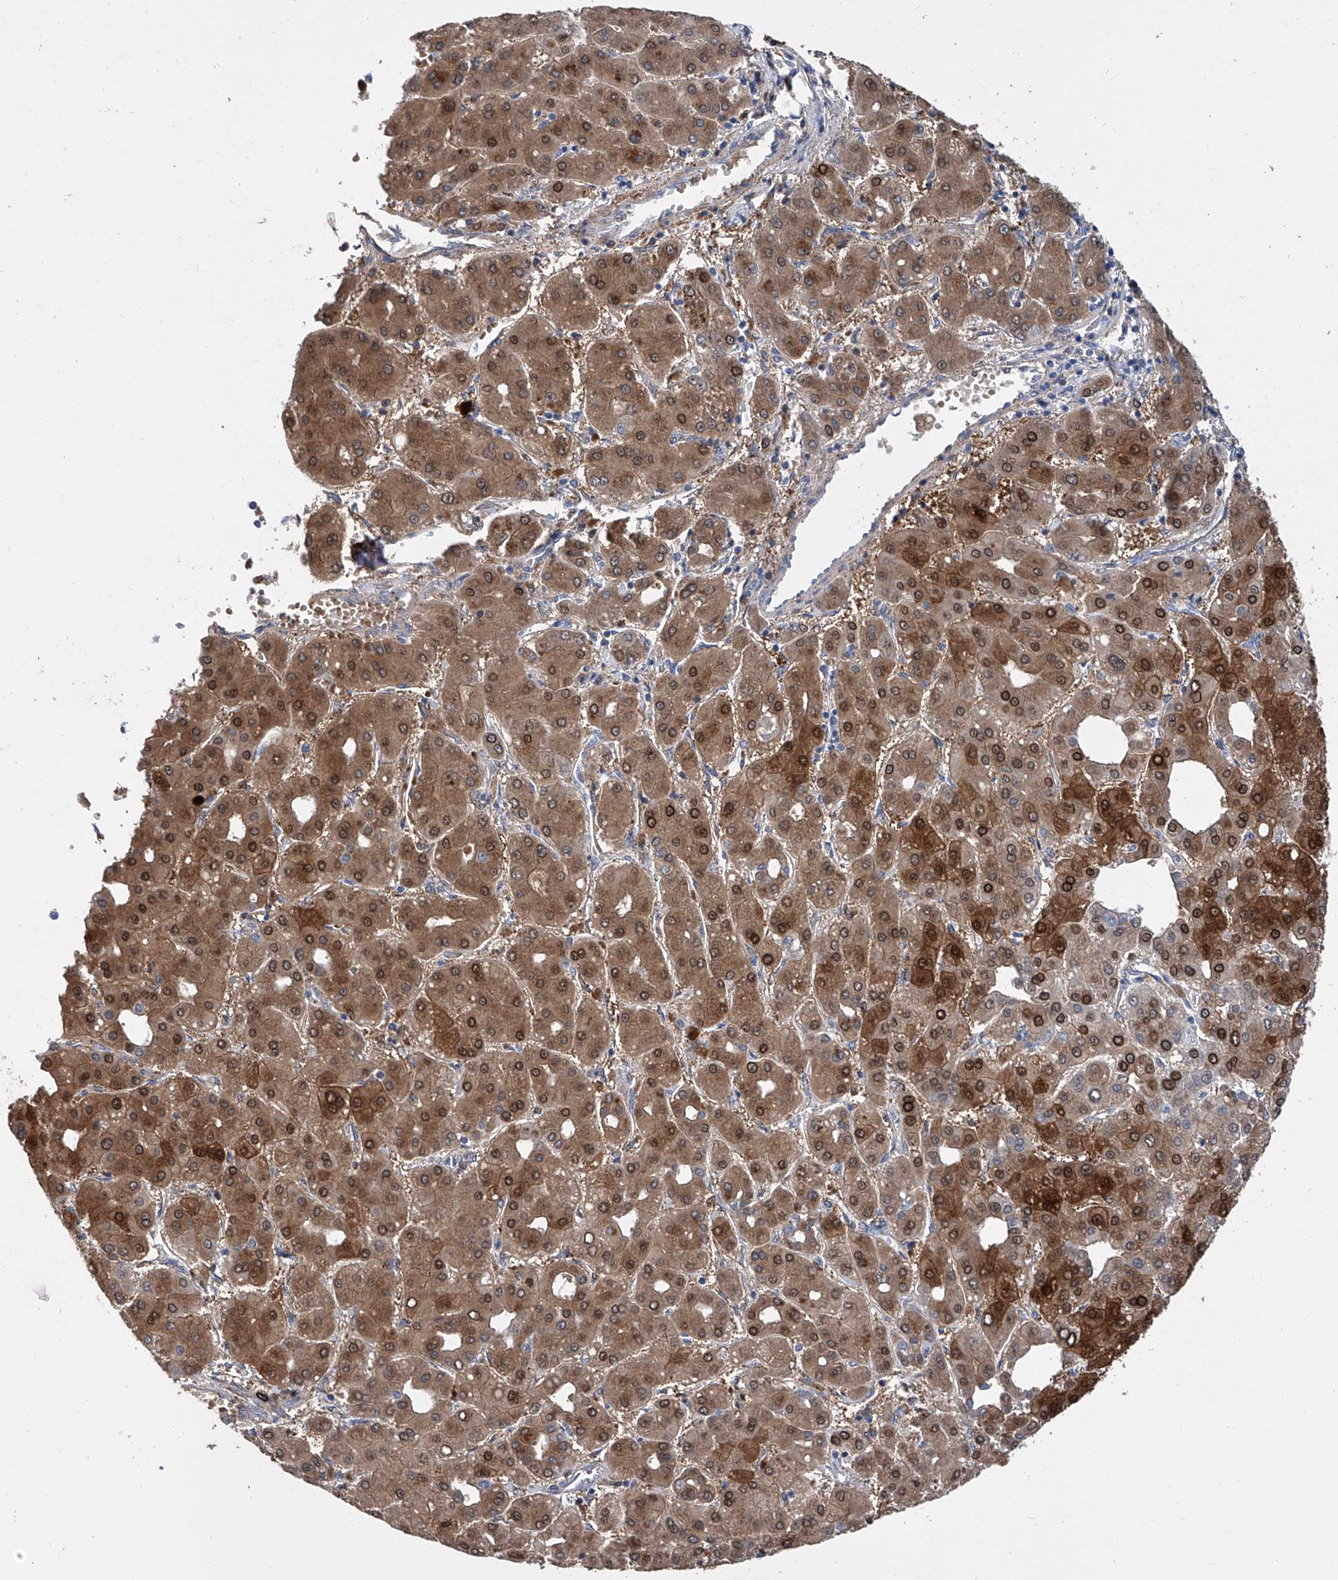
{"staining": {"intensity": "strong", "quantity": "25%-75%", "location": "cytoplasmic/membranous,nuclear"}, "tissue": "liver cancer", "cell_type": "Tumor cells", "image_type": "cancer", "snomed": [{"axis": "morphology", "description": "Carcinoma, Hepatocellular, NOS"}, {"axis": "topography", "description": "Liver"}], "caption": "This image displays liver hepatocellular carcinoma stained with IHC to label a protein in brown. The cytoplasmic/membranous and nuclear of tumor cells show strong positivity for the protein. Nuclei are counter-stained blue.", "gene": "GPT", "patient": {"sex": "male", "age": 65}}